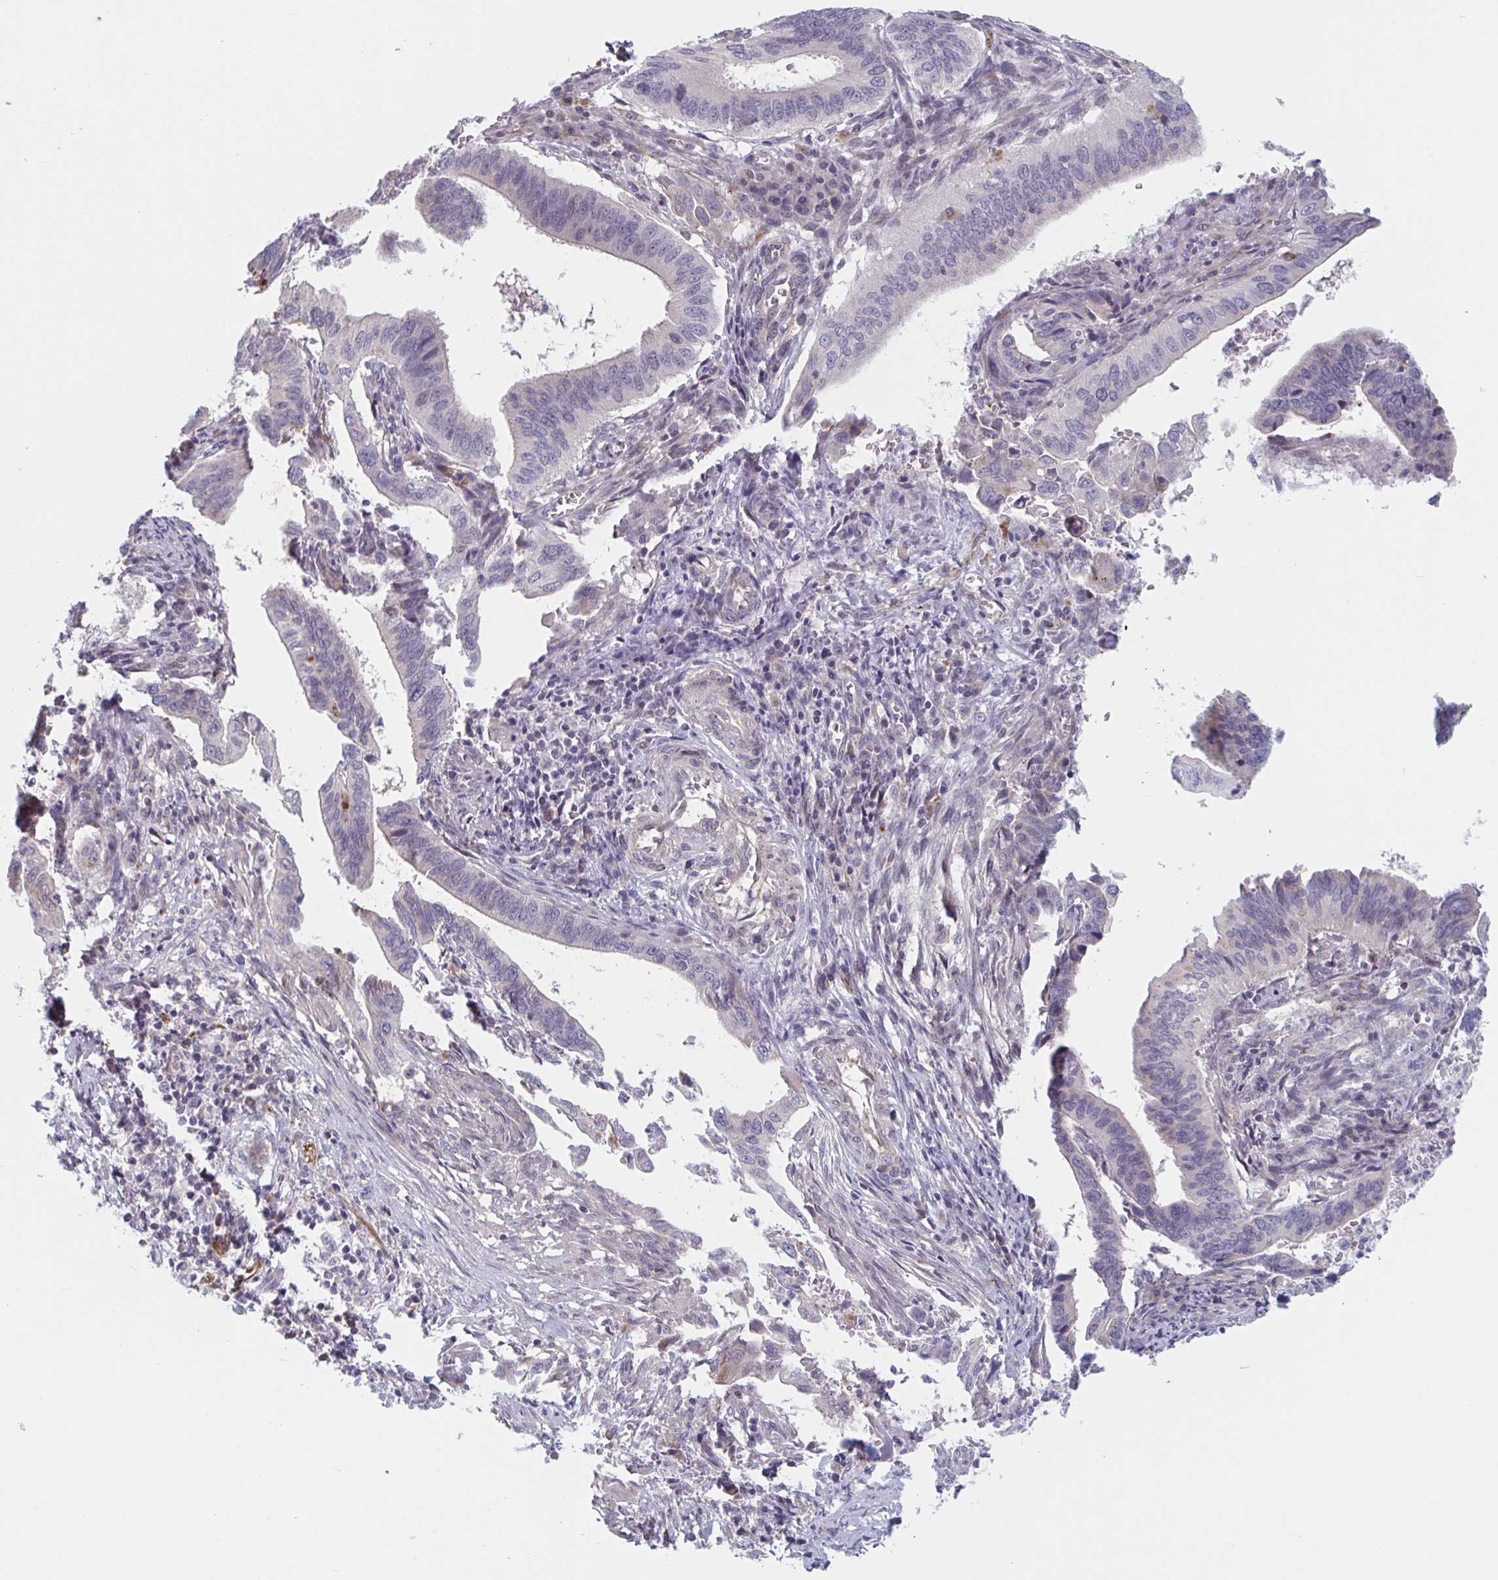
{"staining": {"intensity": "negative", "quantity": "none", "location": "none"}, "tissue": "cervical cancer", "cell_type": "Tumor cells", "image_type": "cancer", "snomed": [{"axis": "morphology", "description": "Adenocarcinoma, NOS"}, {"axis": "topography", "description": "Cervix"}], "caption": "Cervical adenocarcinoma was stained to show a protein in brown. There is no significant positivity in tumor cells.", "gene": "TNFSF10", "patient": {"sex": "female", "age": 42}}